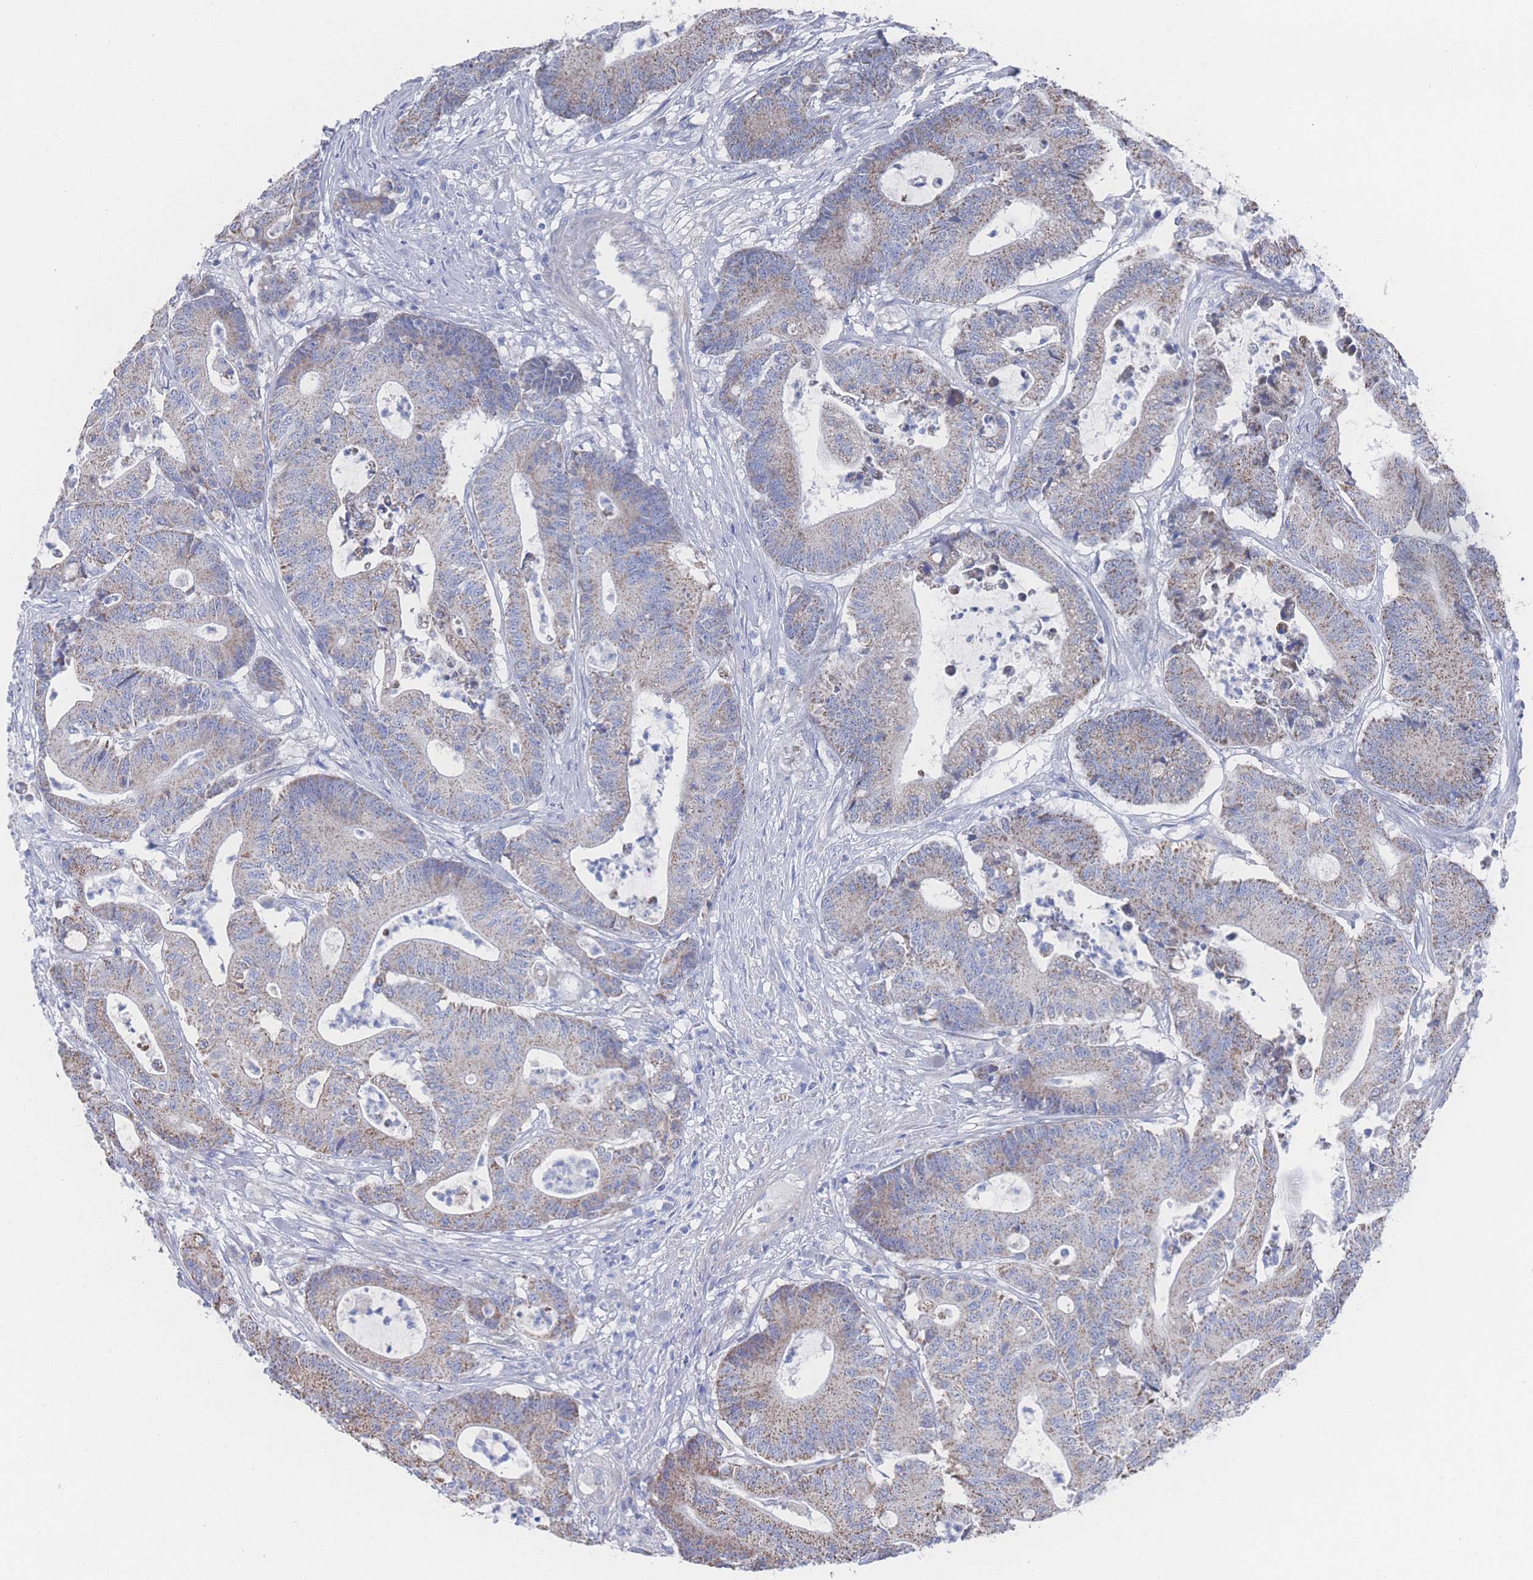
{"staining": {"intensity": "moderate", "quantity": "25%-75%", "location": "cytoplasmic/membranous"}, "tissue": "colorectal cancer", "cell_type": "Tumor cells", "image_type": "cancer", "snomed": [{"axis": "morphology", "description": "Adenocarcinoma, NOS"}, {"axis": "topography", "description": "Colon"}], "caption": "This photomicrograph exhibits immunohistochemistry staining of human colorectal cancer, with medium moderate cytoplasmic/membranous expression in approximately 25%-75% of tumor cells.", "gene": "SNPH", "patient": {"sex": "female", "age": 84}}